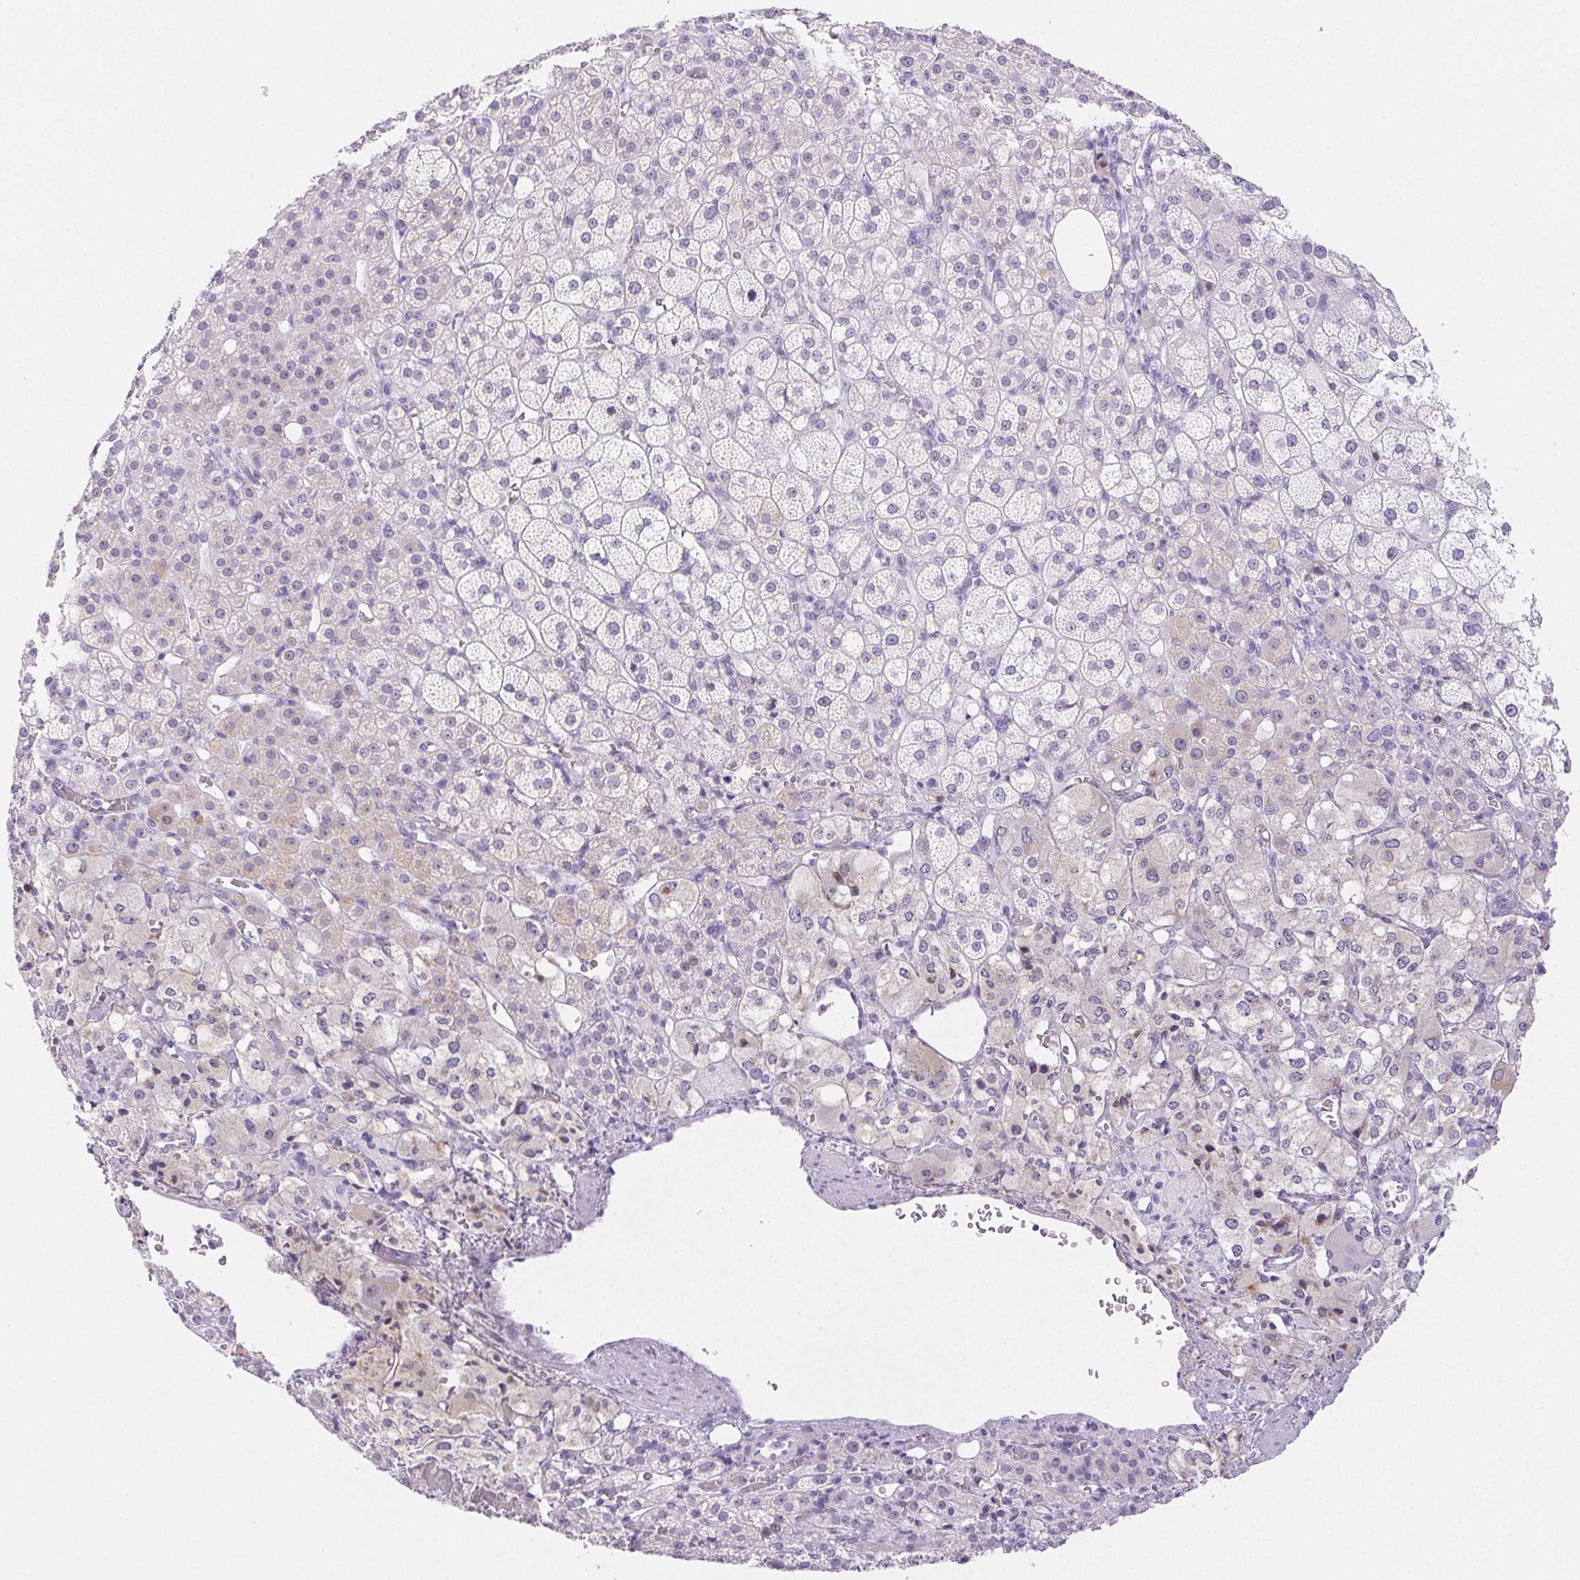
{"staining": {"intensity": "negative", "quantity": "none", "location": "none"}, "tissue": "adrenal gland", "cell_type": "Glandular cells", "image_type": "normal", "snomed": [{"axis": "morphology", "description": "Normal tissue, NOS"}, {"axis": "topography", "description": "Adrenal gland"}], "caption": "Image shows no protein staining in glandular cells of normal adrenal gland.", "gene": "ST8SIA3", "patient": {"sex": "female", "age": 60}}